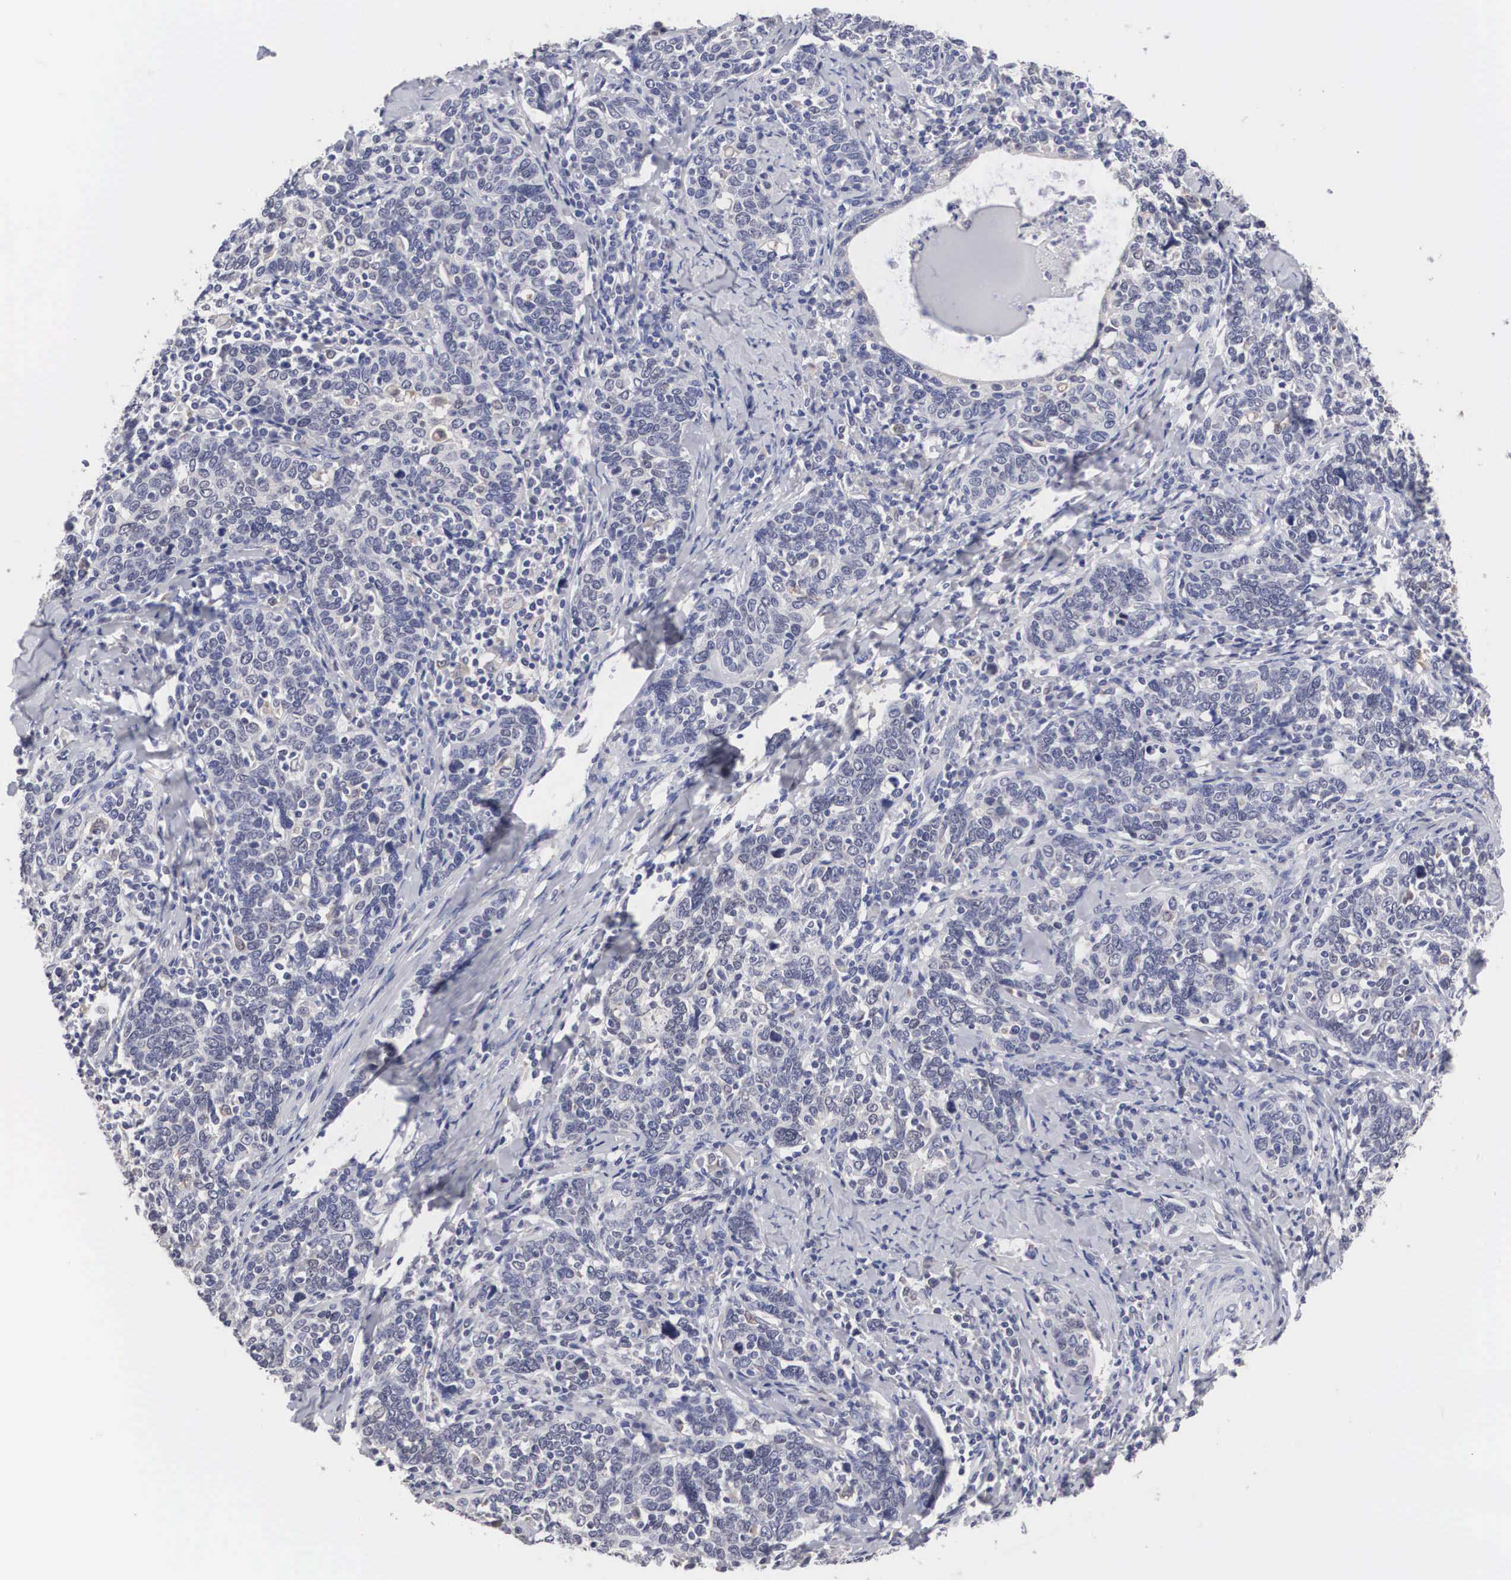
{"staining": {"intensity": "negative", "quantity": "none", "location": "none"}, "tissue": "cervical cancer", "cell_type": "Tumor cells", "image_type": "cancer", "snomed": [{"axis": "morphology", "description": "Squamous cell carcinoma, NOS"}, {"axis": "topography", "description": "Cervix"}], "caption": "A high-resolution photomicrograph shows immunohistochemistry staining of squamous cell carcinoma (cervical), which demonstrates no significant staining in tumor cells. The staining was performed using DAB (3,3'-diaminobenzidine) to visualize the protein expression in brown, while the nuclei were stained in blue with hematoxylin (Magnification: 20x).", "gene": "HMOX1", "patient": {"sex": "female", "age": 41}}